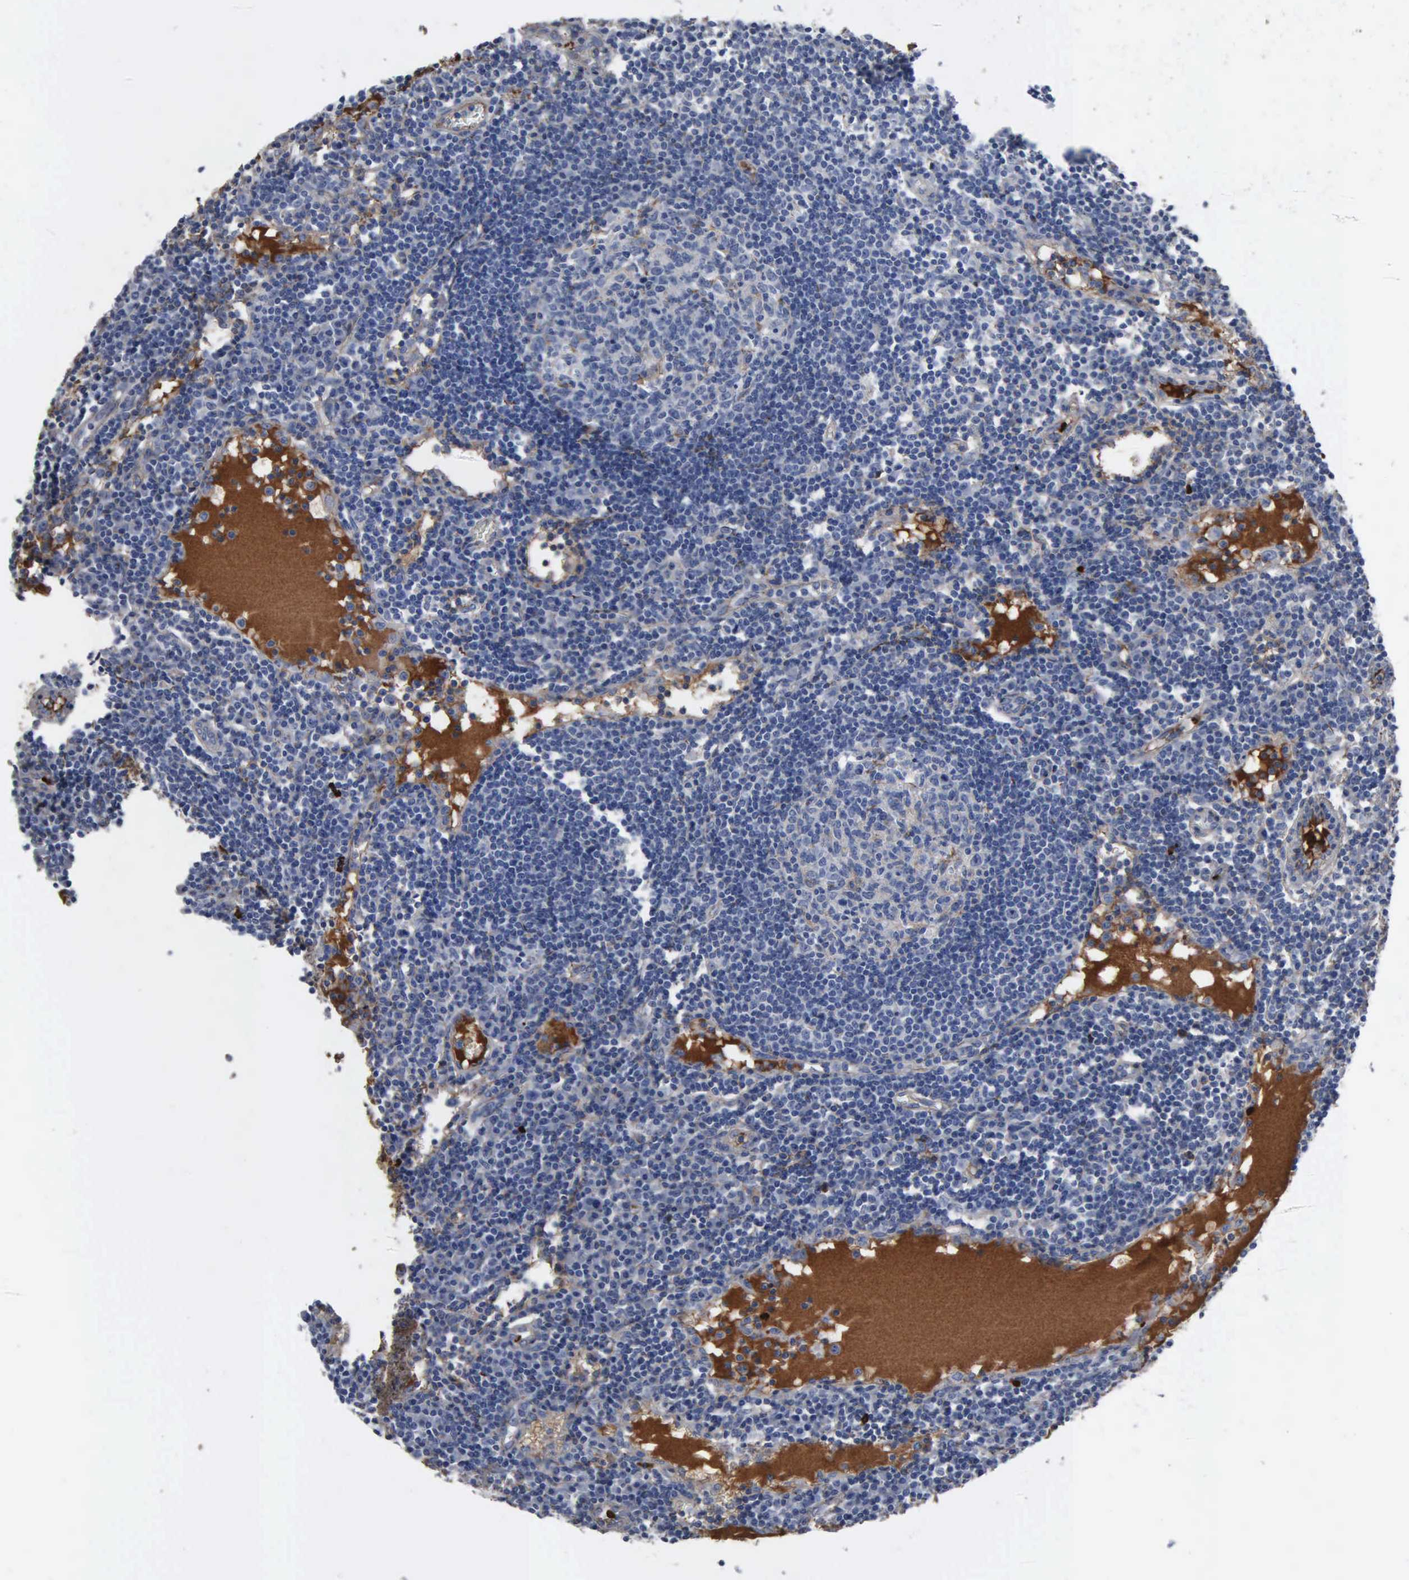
{"staining": {"intensity": "moderate", "quantity": "25%-75%", "location": "cytoplasmic/membranous"}, "tissue": "lymph node", "cell_type": "Germinal center cells", "image_type": "normal", "snomed": [{"axis": "morphology", "description": "Normal tissue, NOS"}, {"axis": "topography", "description": "Lymph node"}], "caption": "Lymph node stained for a protein exhibits moderate cytoplasmic/membranous positivity in germinal center cells. (DAB IHC, brown staining for protein, blue staining for nuclei).", "gene": "FN1", "patient": {"sex": "female", "age": 55}}